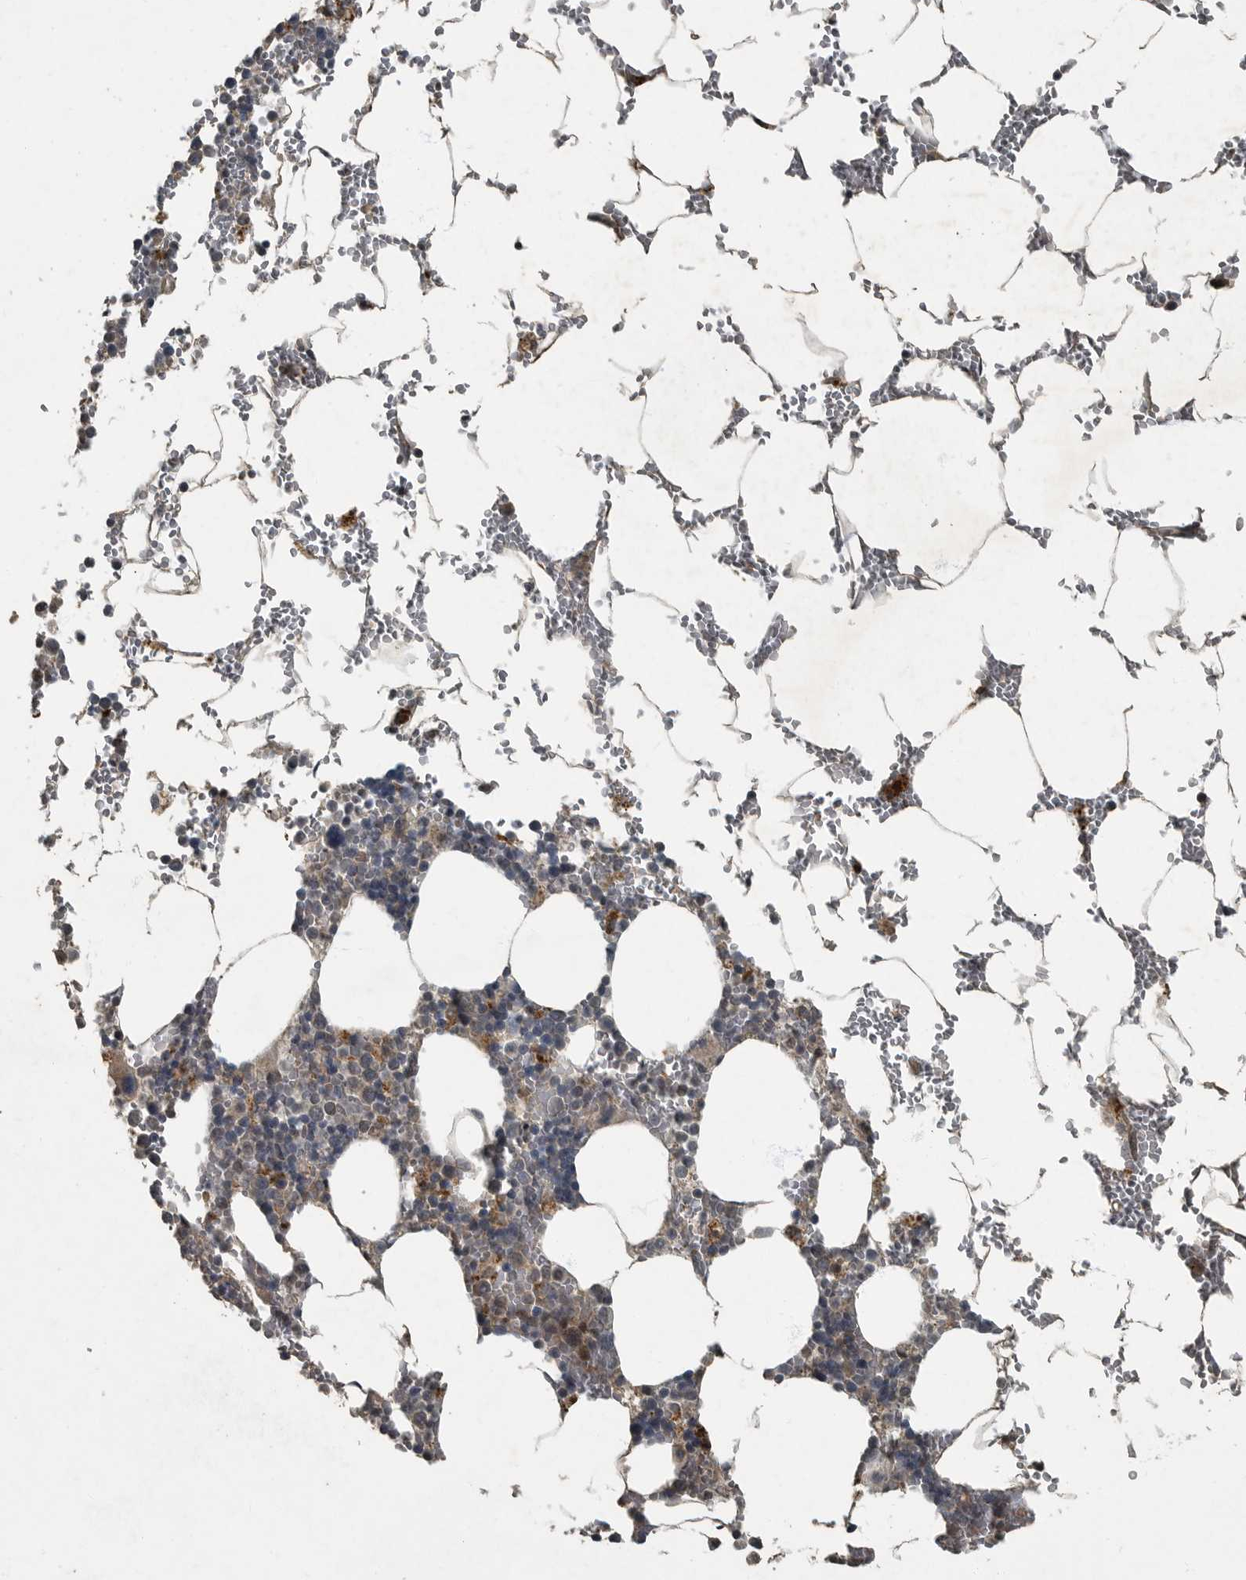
{"staining": {"intensity": "moderate", "quantity": "<25%", "location": "cytoplasmic/membranous"}, "tissue": "bone marrow", "cell_type": "Hematopoietic cells", "image_type": "normal", "snomed": [{"axis": "morphology", "description": "Normal tissue, NOS"}, {"axis": "topography", "description": "Bone marrow"}], "caption": "Immunohistochemical staining of normal human bone marrow displays <25% levels of moderate cytoplasmic/membranous protein expression in about <25% of hematopoietic cells.", "gene": "FOXO1", "patient": {"sex": "male", "age": 70}}